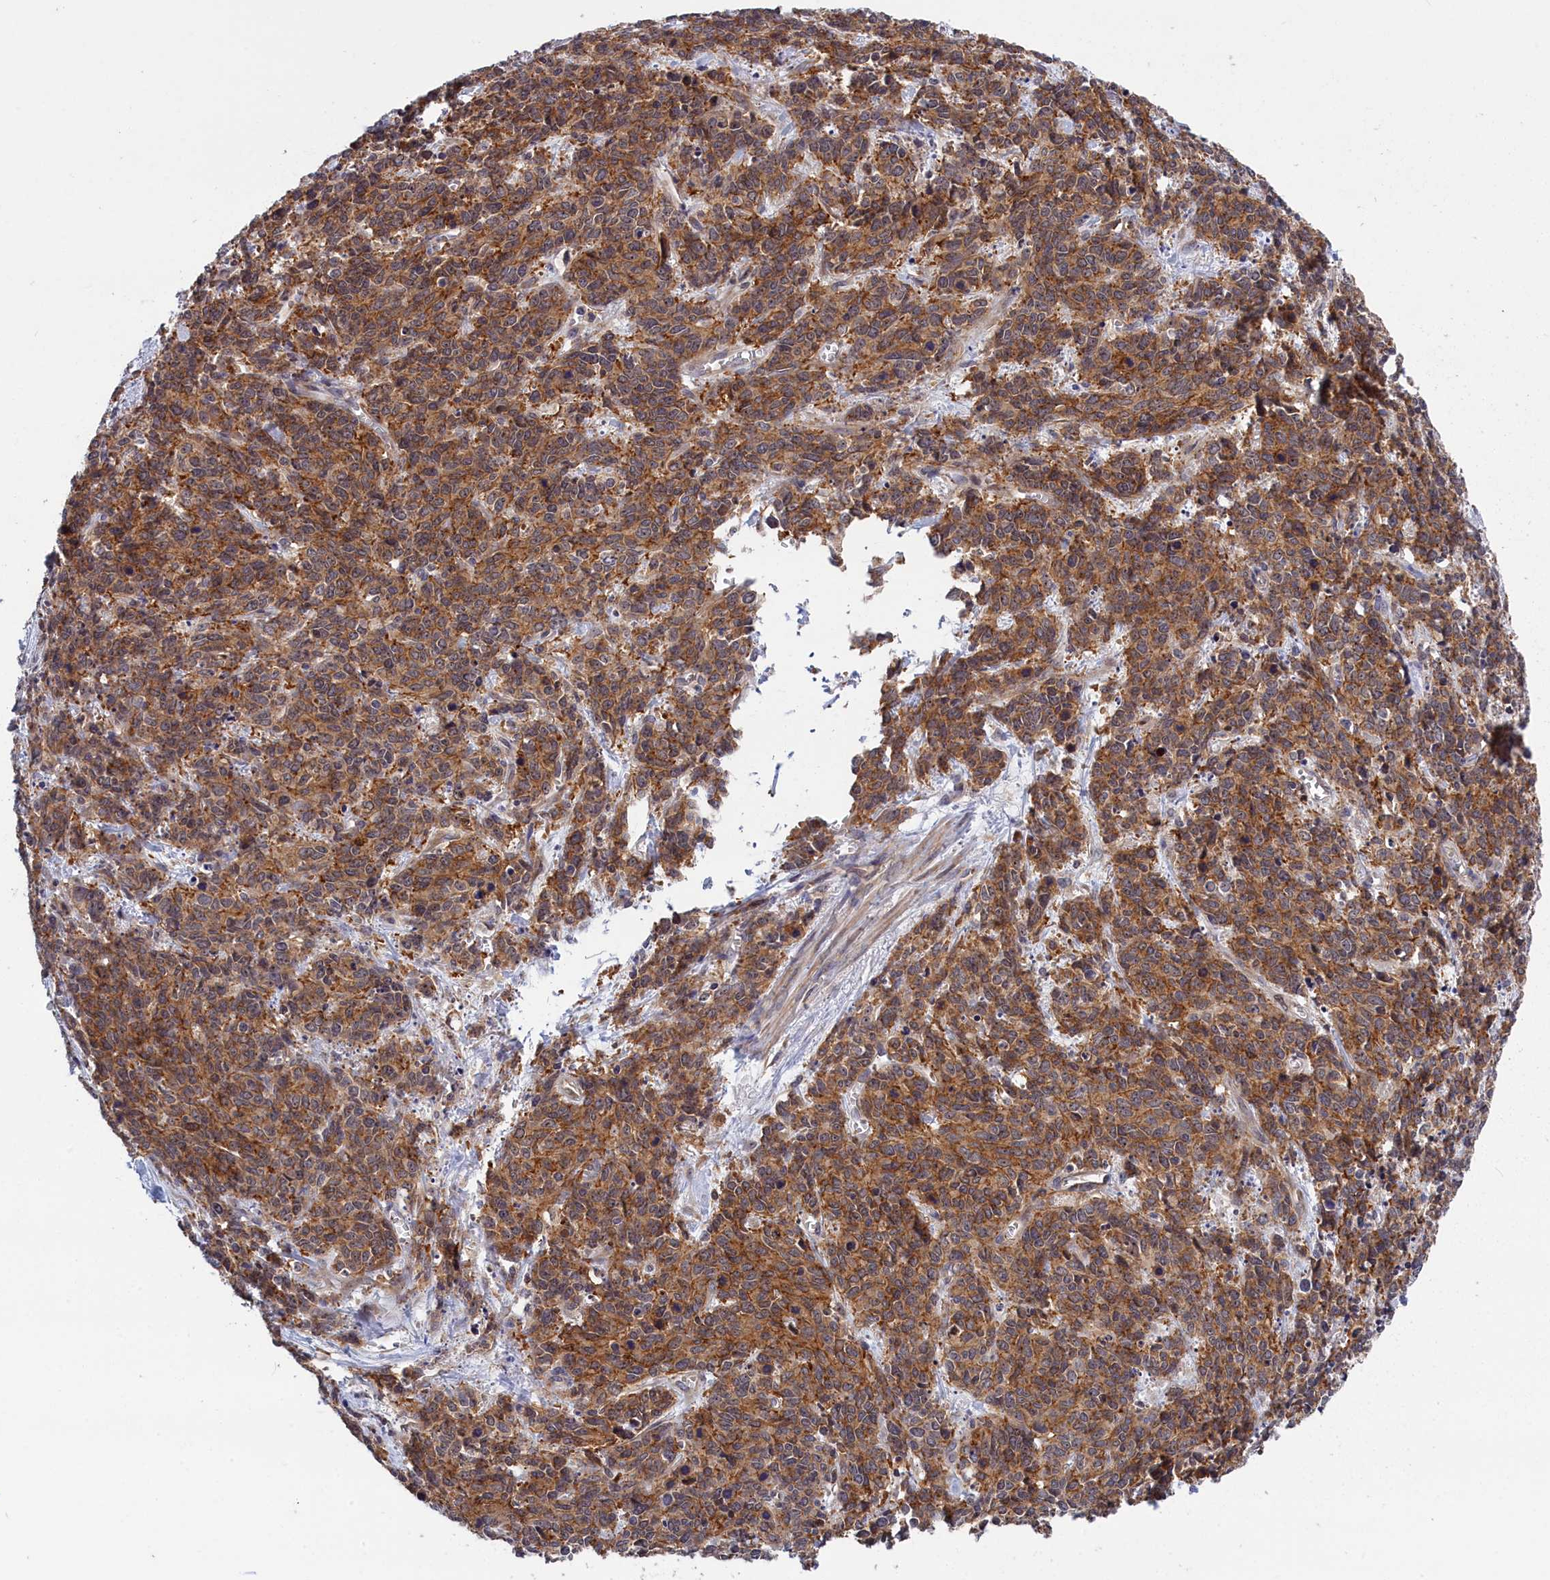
{"staining": {"intensity": "moderate", "quantity": ">75%", "location": "cytoplasmic/membranous"}, "tissue": "cervical cancer", "cell_type": "Tumor cells", "image_type": "cancer", "snomed": [{"axis": "morphology", "description": "Squamous cell carcinoma, NOS"}, {"axis": "topography", "description": "Cervix"}], "caption": "Human cervical cancer stained with a protein marker shows moderate staining in tumor cells.", "gene": "CRACD", "patient": {"sex": "female", "age": 60}}